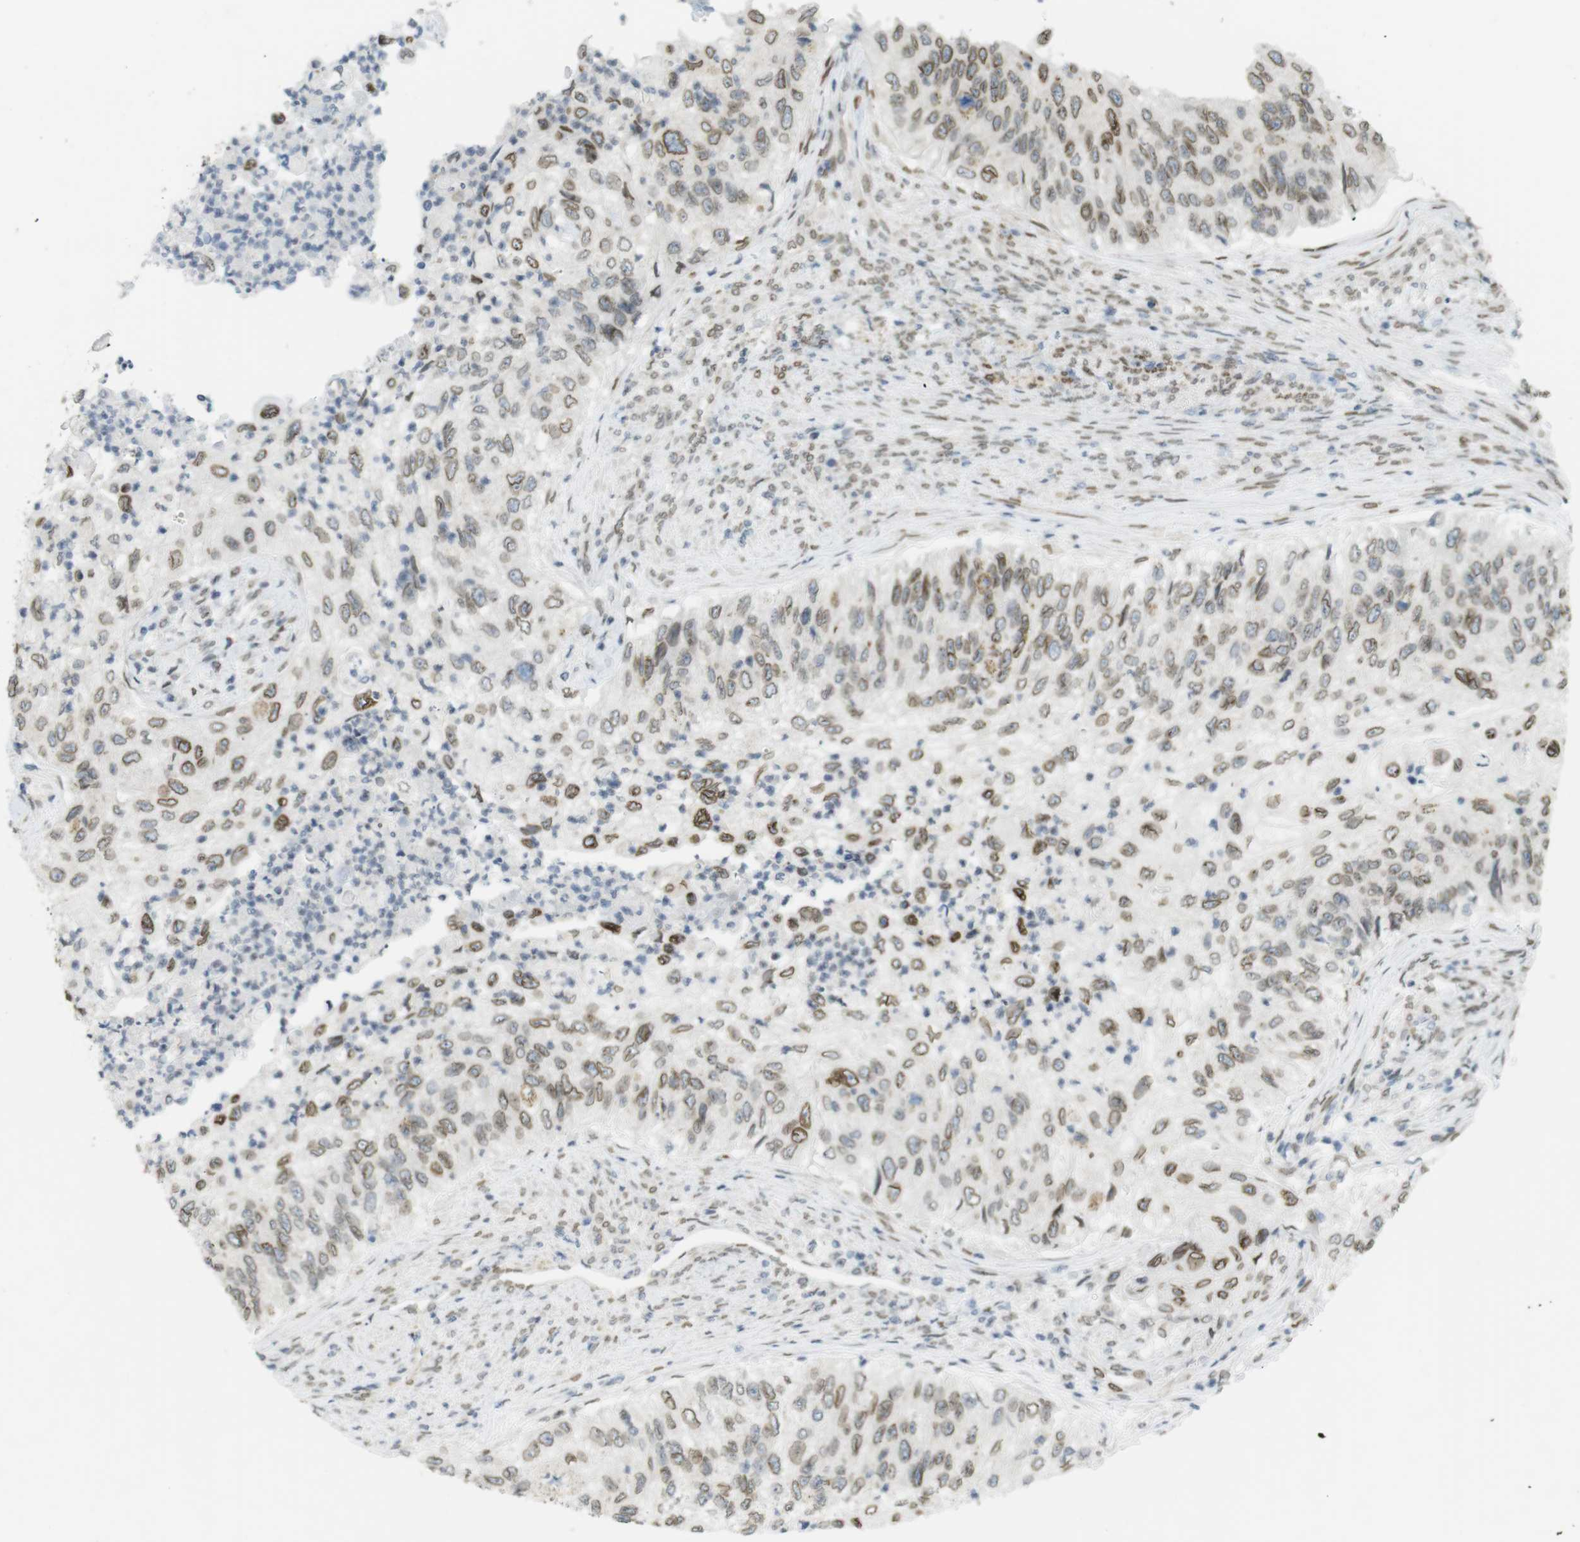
{"staining": {"intensity": "moderate", "quantity": ">75%", "location": "cytoplasmic/membranous,nuclear"}, "tissue": "urothelial cancer", "cell_type": "Tumor cells", "image_type": "cancer", "snomed": [{"axis": "morphology", "description": "Urothelial carcinoma, High grade"}, {"axis": "topography", "description": "Urinary bladder"}], "caption": "Protein staining by immunohistochemistry demonstrates moderate cytoplasmic/membranous and nuclear expression in approximately >75% of tumor cells in urothelial cancer. The staining was performed using DAB to visualize the protein expression in brown, while the nuclei were stained in blue with hematoxylin (Magnification: 20x).", "gene": "ARL6IP6", "patient": {"sex": "female", "age": 60}}